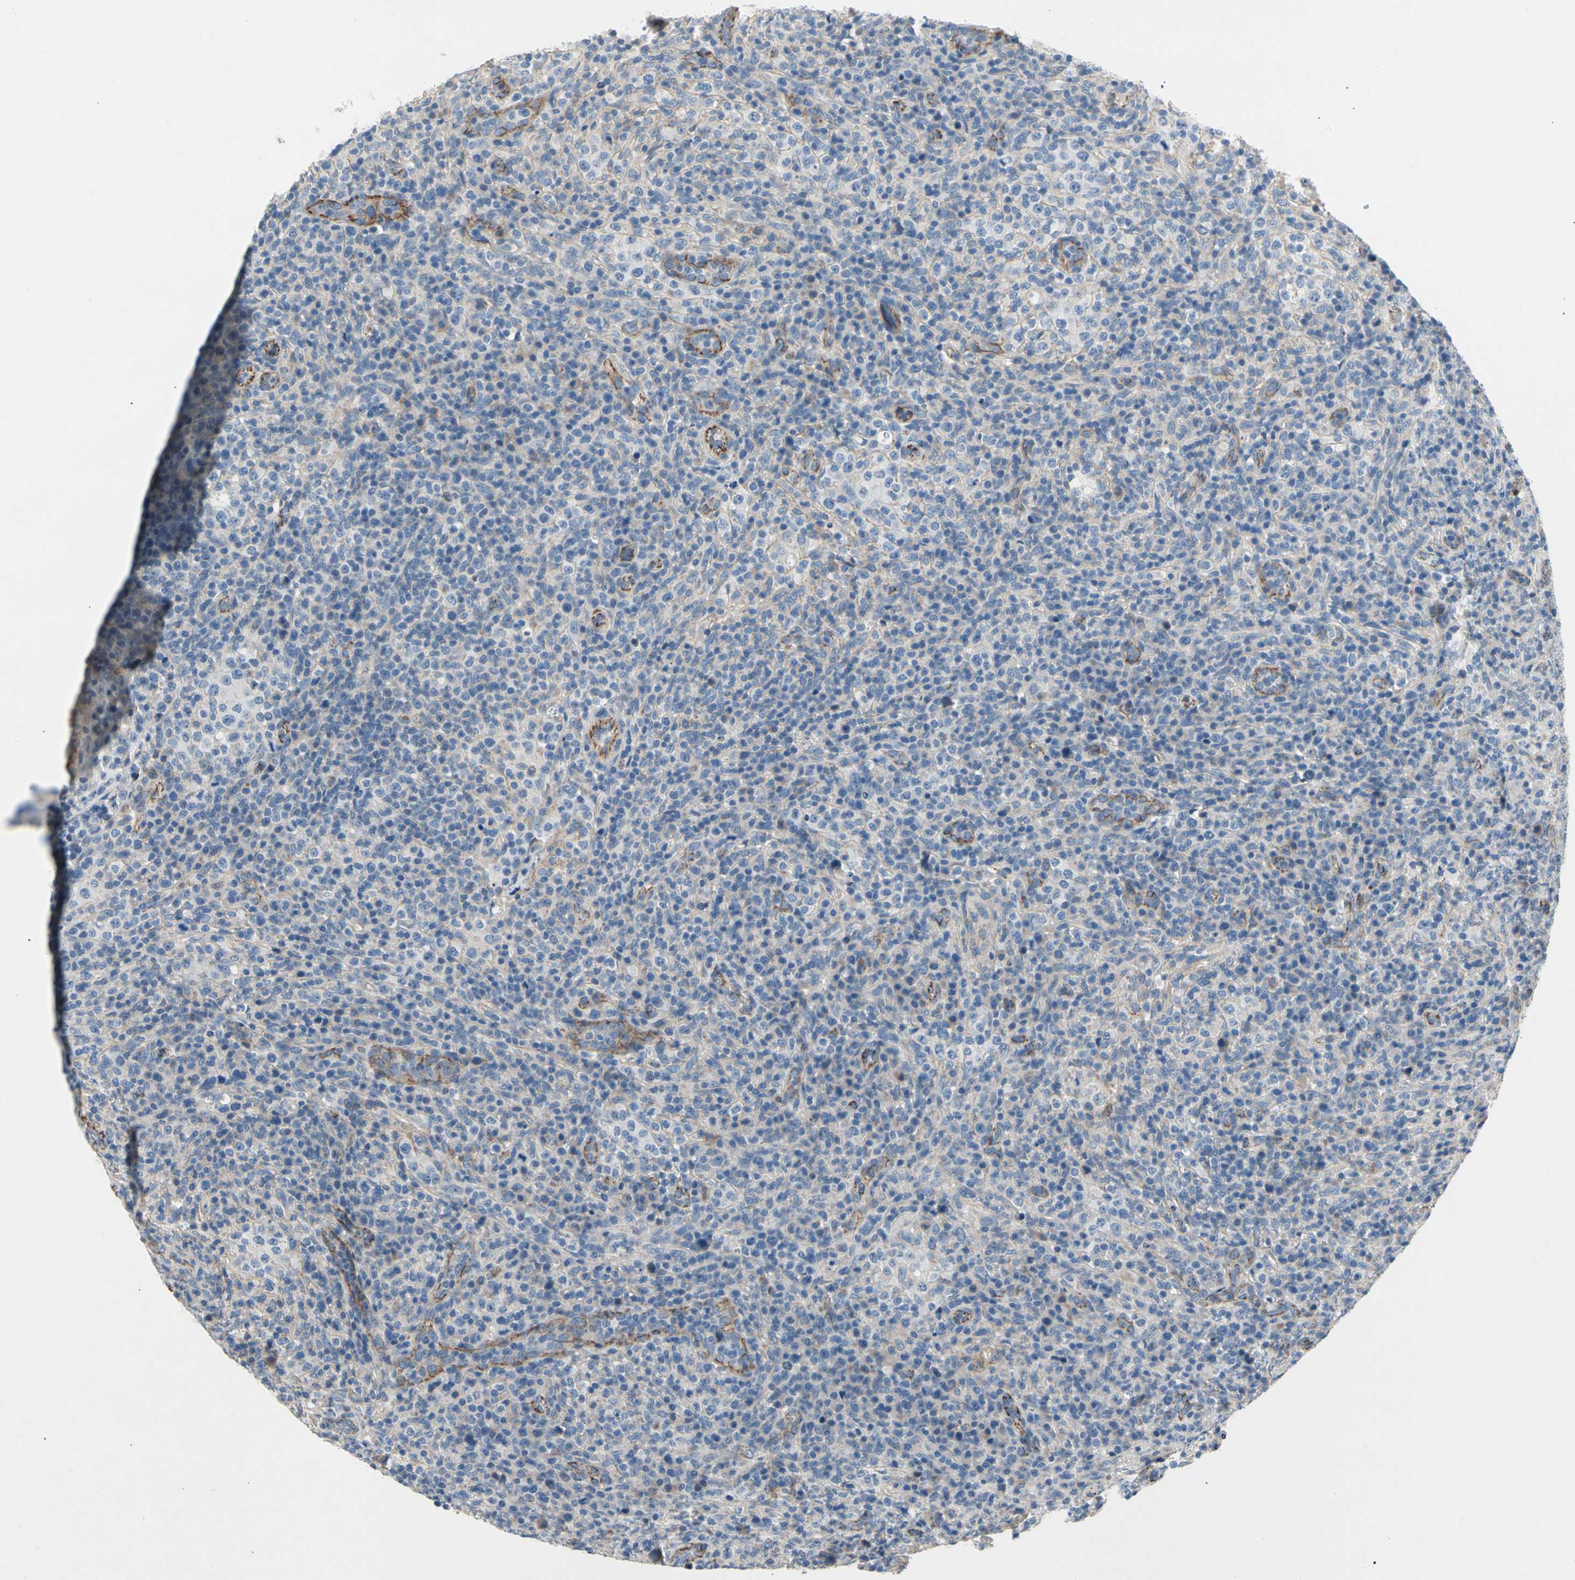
{"staining": {"intensity": "negative", "quantity": "none", "location": "none"}, "tissue": "lymphoma", "cell_type": "Tumor cells", "image_type": "cancer", "snomed": [{"axis": "morphology", "description": "Malignant lymphoma, non-Hodgkin's type, High grade"}, {"axis": "topography", "description": "Lymph node"}], "caption": "IHC image of human high-grade malignant lymphoma, non-Hodgkin's type stained for a protein (brown), which reveals no expression in tumor cells.", "gene": "LGR6", "patient": {"sex": "female", "age": 76}}